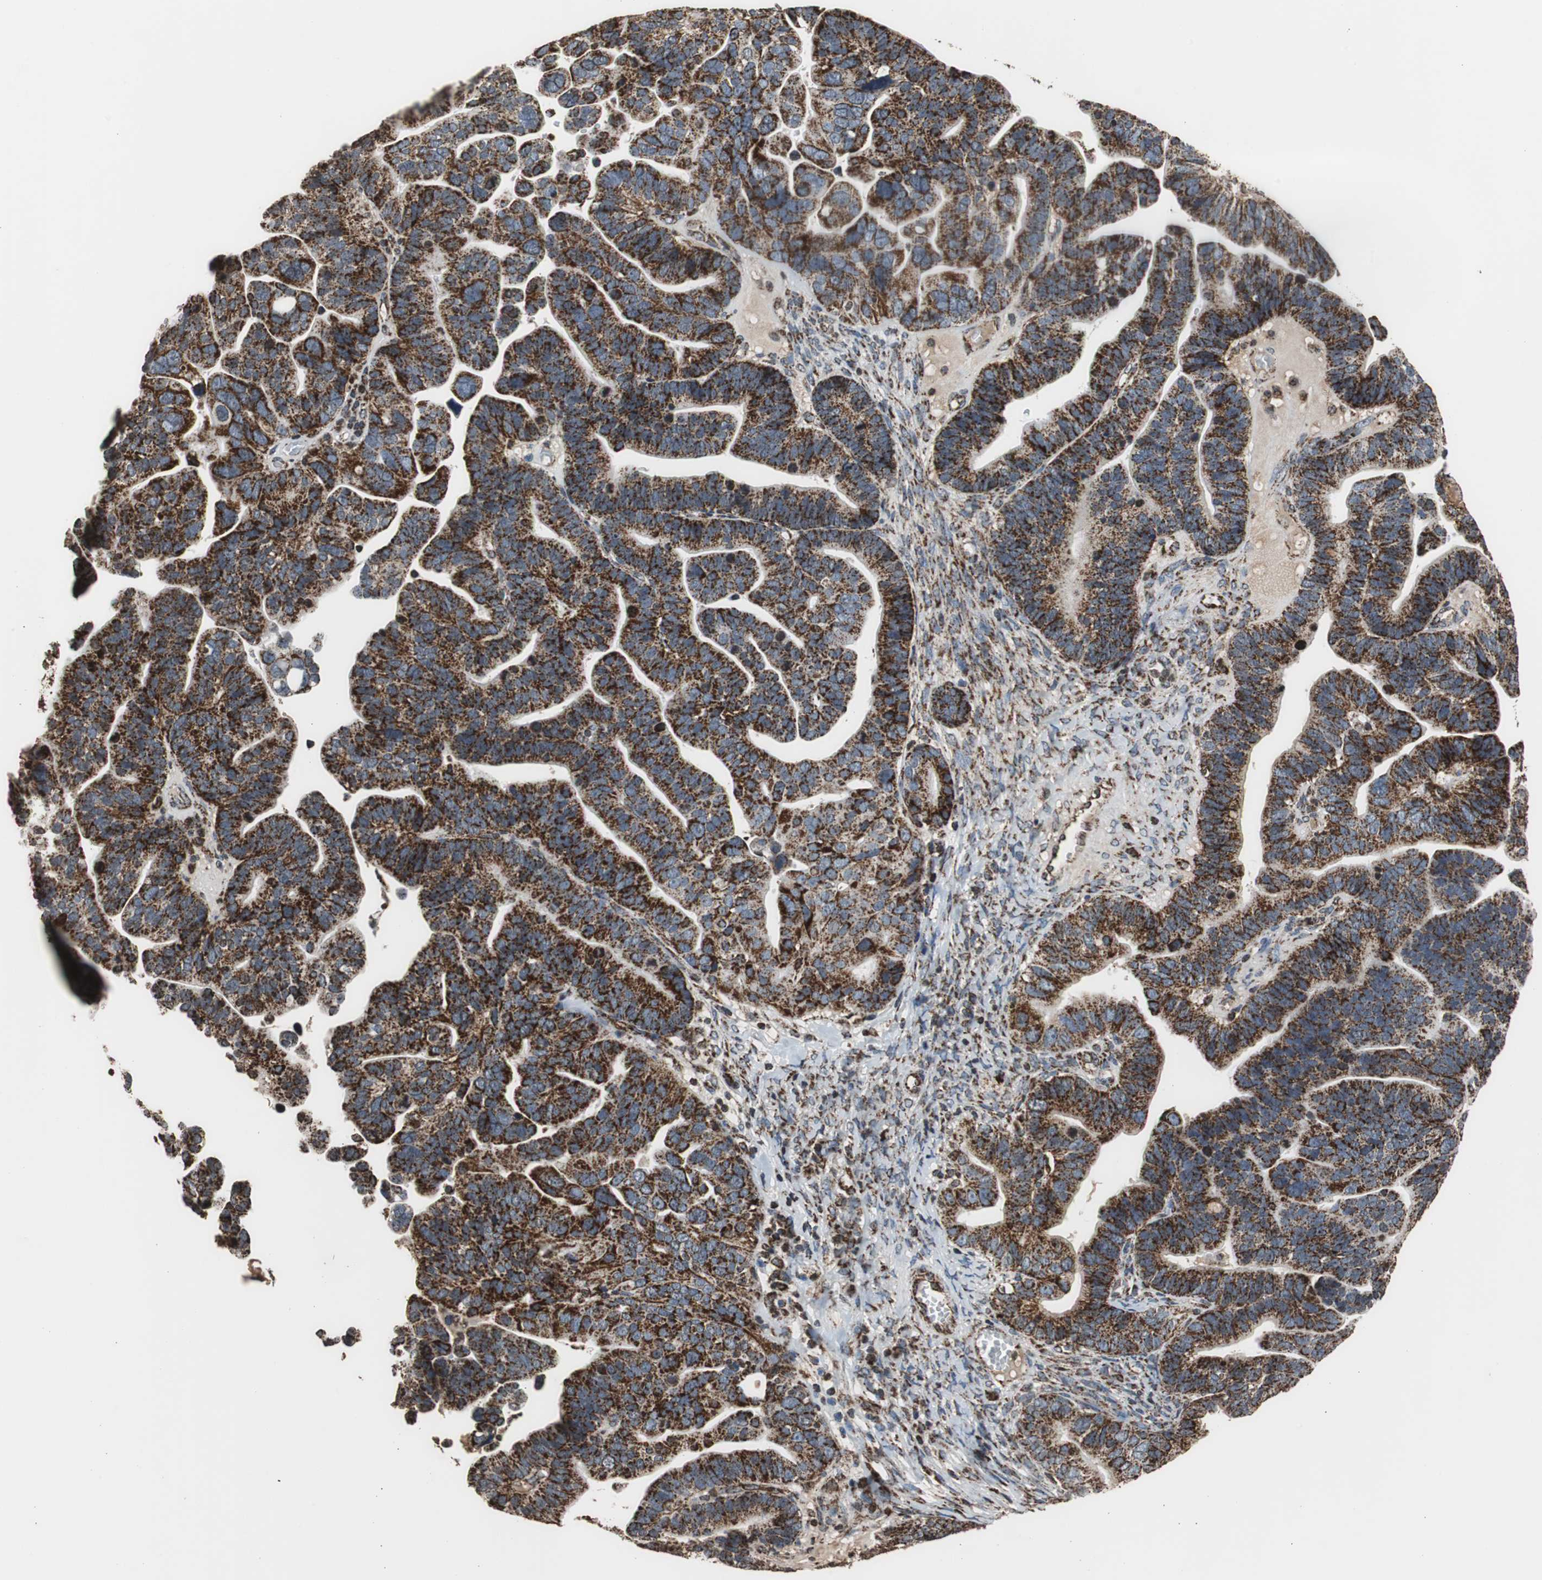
{"staining": {"intensity": "strong", "quantity": ">75%", "location": "cytoplasmic/membranous"}, "tissue": "ovarian cancer", "cell_type": "Tumor cells", "image_type": "cancer", "snomed": [{"axis": "morphology", "description": "Cystadenocarcinoma, serous, NOS"}, {"axis": "topography", "description": "Ovary"}], "caption": "Protein positivity by immunohistochemistry (IHC) exhibits strong cytoplasmic/membranous expression in approximately >75% of tumor cells in ovarian cancer.", "gene": "HSPA9", "patient": {"sex": "female", "age": 56}}